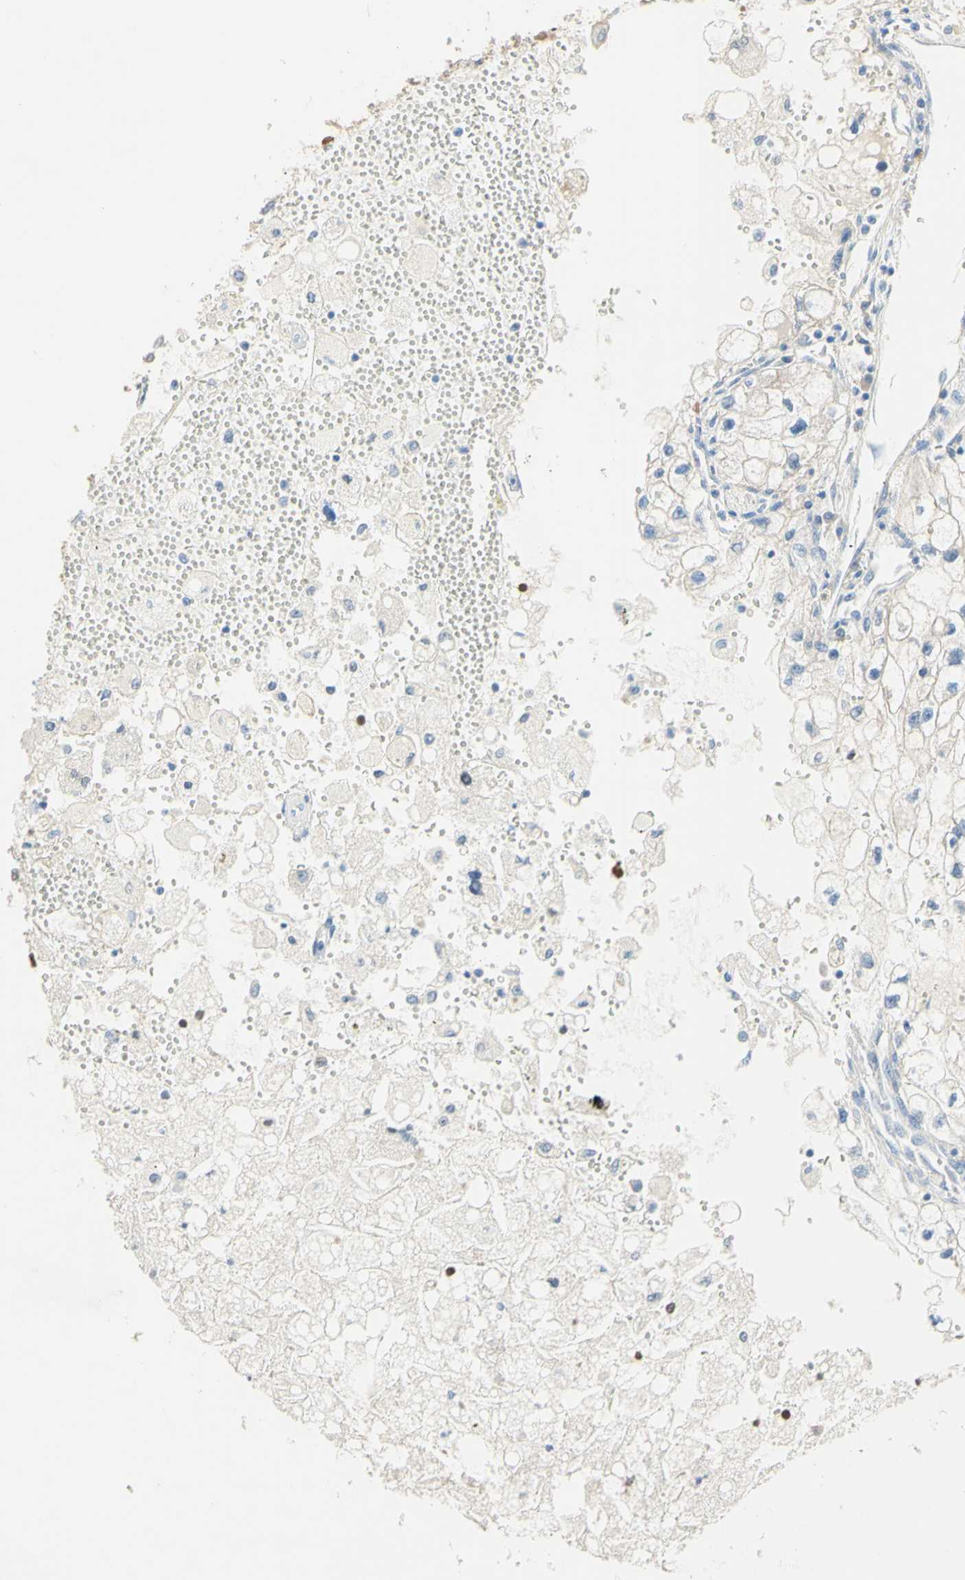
{"staining": {"intensity": "negative", "quantity": "none", "location": "none"}, "tissue": "renal cancer", "cell_type": "Tumor cells", "image_type": "cancer", "snomed": [{"axis": "morphology", "description": "Adenocarcinoma, NOS"}, {"axis": "topography", "description": "Kidney"}], "caption": "A photomicrograph of renal cancer (adenocarcinoma) stained for a protein exhibits no brown staining in tumor cells.", "gene": "NECTIN4", "patient": {"sex": "female", "age": 70}}